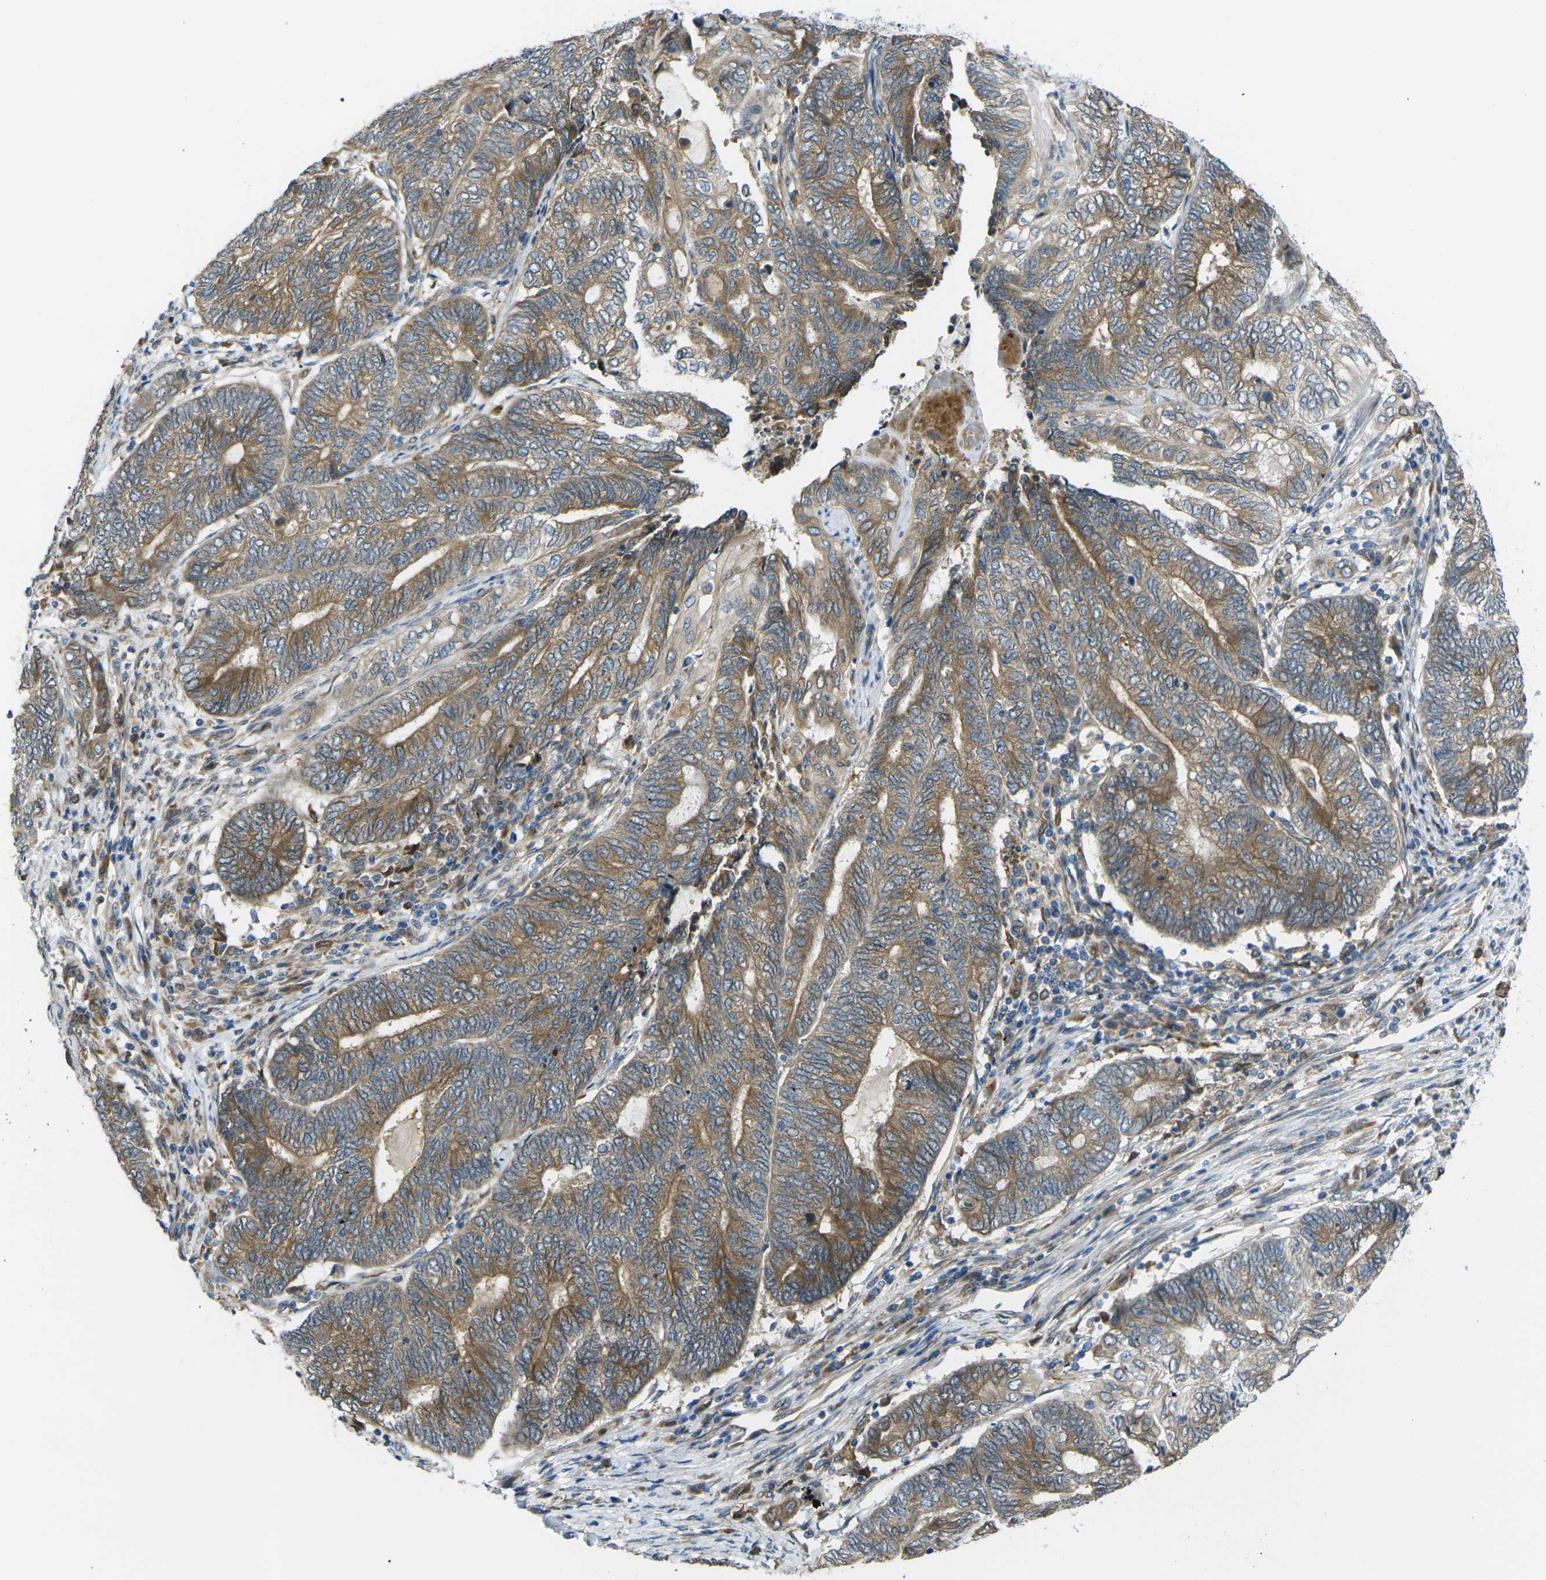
{"staining": {"intensity": "moderate", "quantity": ">75%", "location": "cytoplasmic/membranous"}, "tissue": "endometrial cancer", "cell_type": "Tumor cells", "image_type": "cancer", "snomed": [{"axis": "morphology", "description": "Adenocarcinoma, NOS"}, {"axis": "topography", "description": "Uterus"}, {"axis": "topography", "description": "Endometrium"}], "caption": "Brown immunohistochemical staining in human adenocarcinoma (endometrial) shows moderate cytoplasmic/membranous staining in approximately >75% of tumor cells.", "gene": "FZD1", "patient": {"sex": "female", "age": 70}}